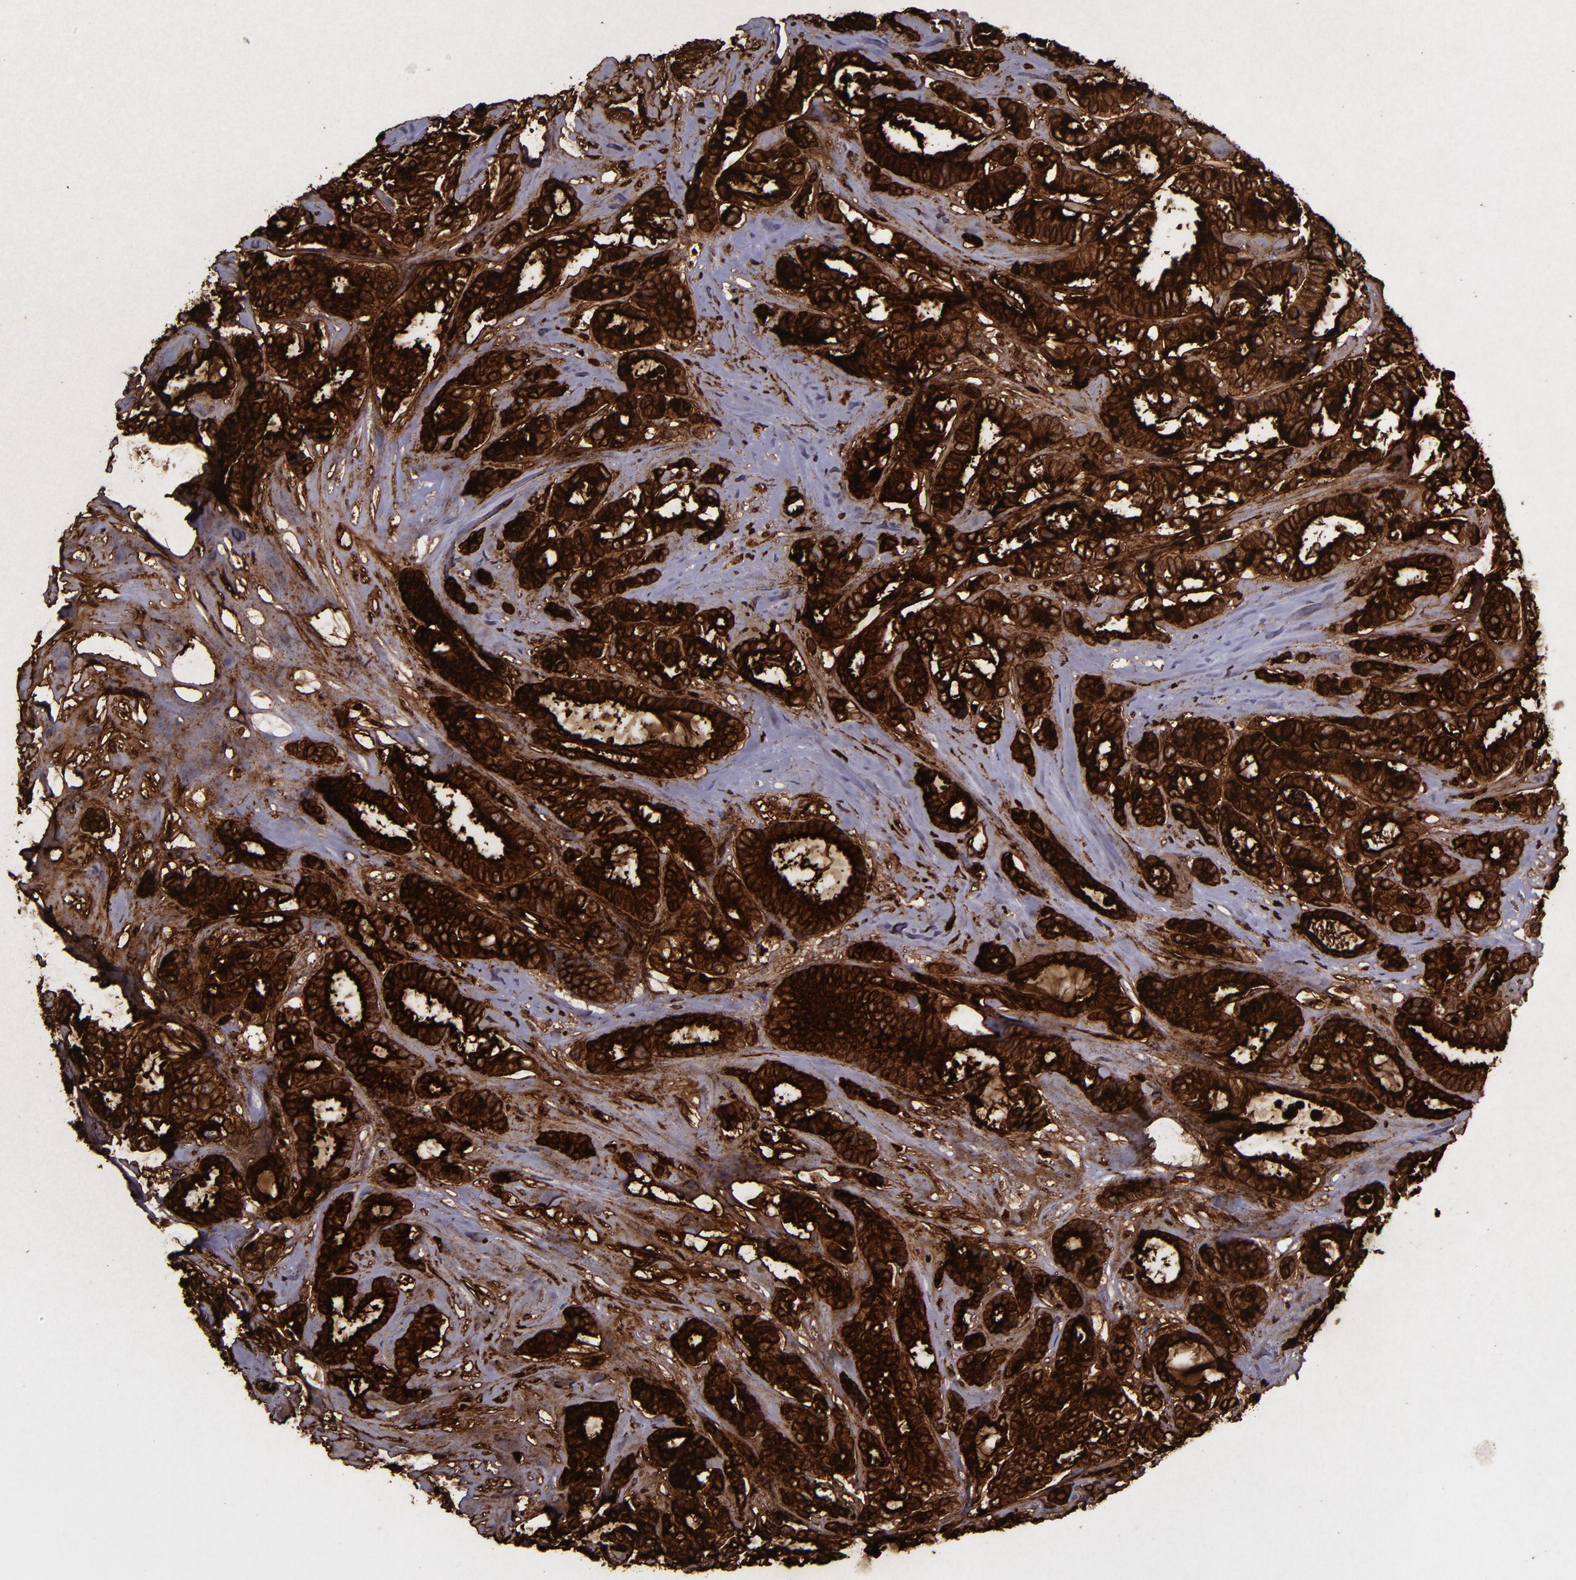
{"staining": {"intensity": "strong", "quantity": ">75%", "location": "cytoplasmic/membranous,nuclear"}, "tissue": "breast cancer", "cell_type": "Tumor cells", "image_type": "cancer", "snomed": [{"axis": "morphology", "description": "Duct carcinoma"}, {"axis": "topography", "description": "Breast"}], "caption": "This histopathology image exhibits immunohistochemistry staining of human breast invasive ductal carcinoma, with high strong cytoplasmic/membranous and nuclear staining in approximately >75% of tumor cells.", "gene": "MFGE8", "patient": {"sex": "female", "age": 87}}